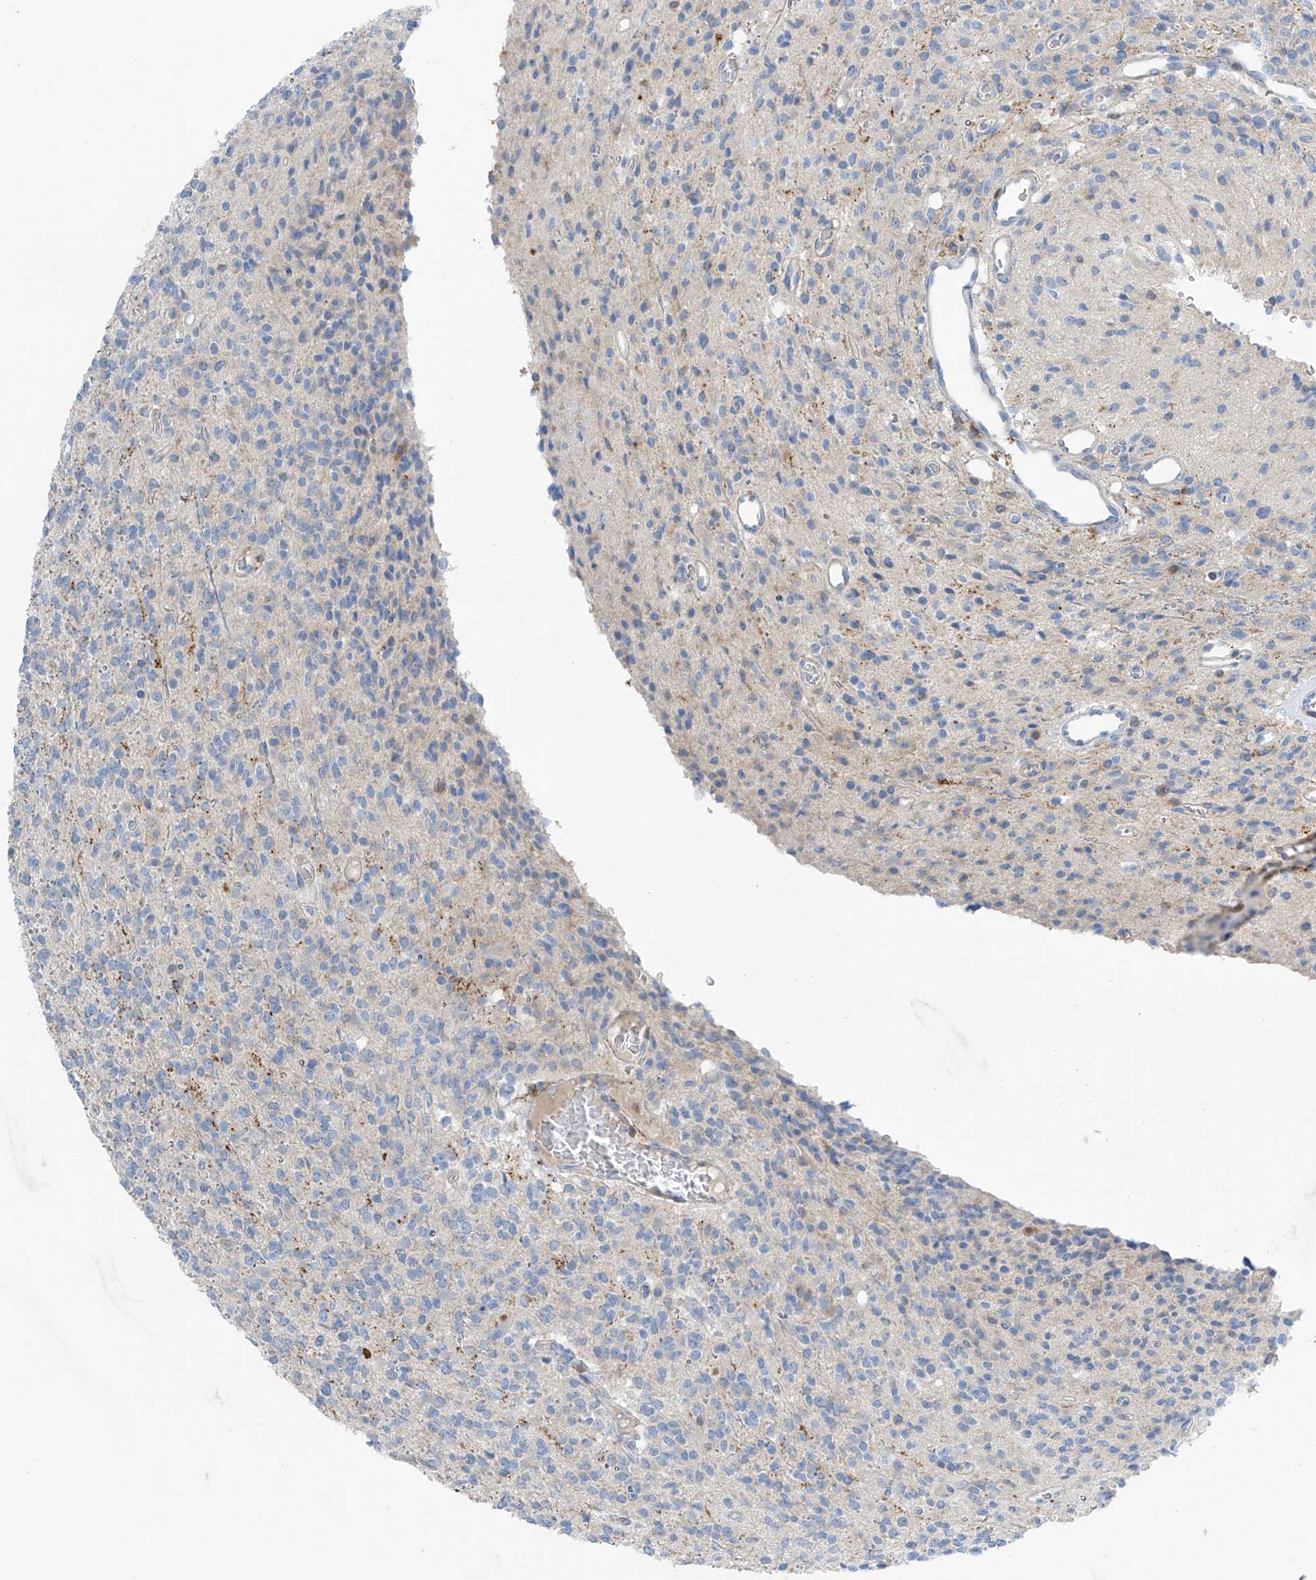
{"staining": {"intensity": "negative", "quantity": "none", "location": "none"}, "tissue": "glioma", "cell_type": "Tumor cells", "image_type": "cancer", "snomed": [{"axis": "morphology", "description": "Glioma, malignant, High grade"}, {"axis": "topography", "description": "Brain"}], "caption": "This photomicrograph is of glioma stained with immunohistochemistry to label a protein in brown with the nuclei are counter-stained blue. There is no expression in tumor cells.", "gene": "NALCN", "patient": {"sex": "male", "age": 34}}